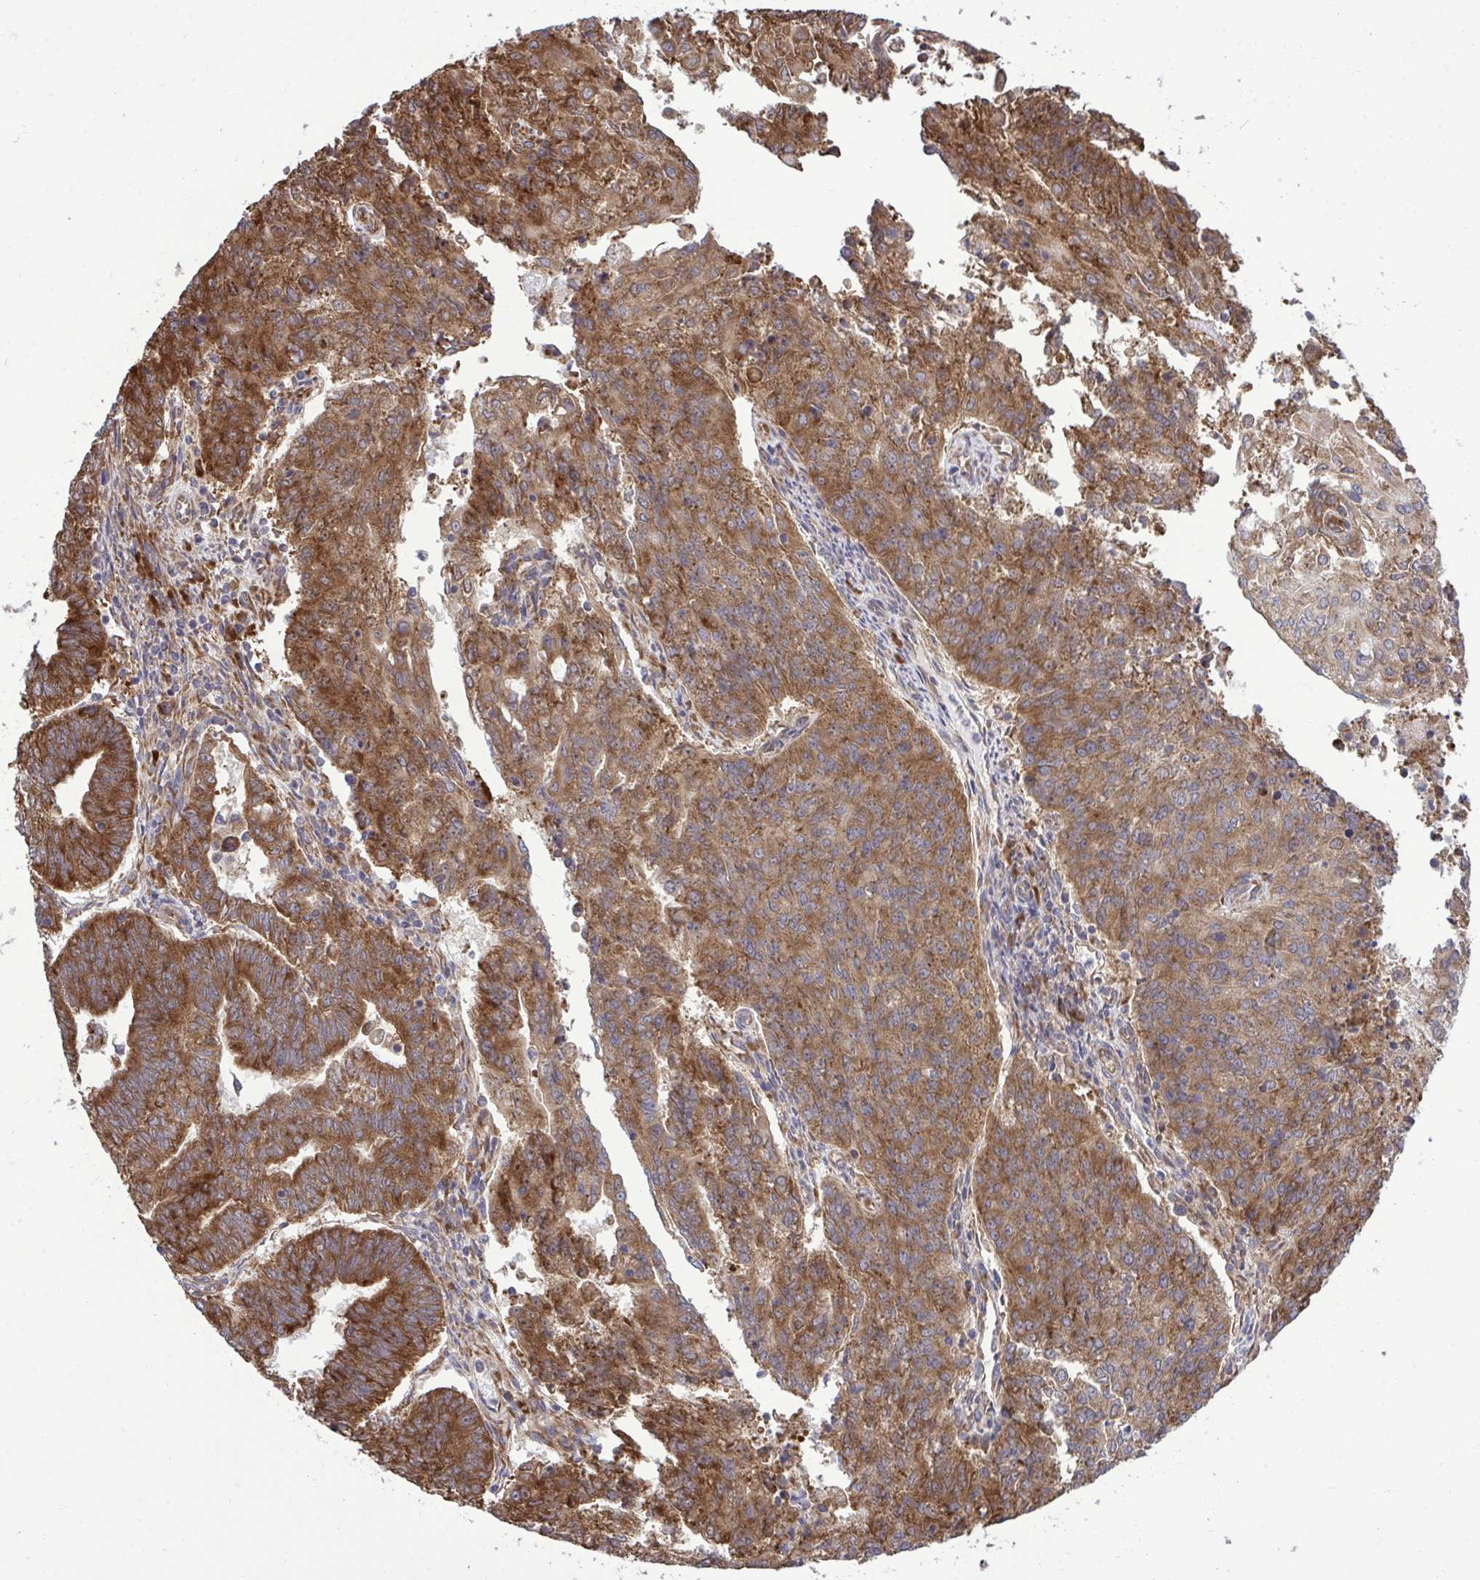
{"staining": {"intensity": "strong", "quantity": ">75%", "location": "cytoplasmic/membranous"}, "tissue": "endometrial cancer", "cell_type": "Tumor cells", "image_type": "cancer", "snomed": [{"axis": "morphology", "description": "Adenocarcinoma, NOS"}, {"axis": "topography", "description": "Endometrium"}], "caption": "Immunohistochemical staining of endometrial cancer (adenocarcinoma) demonstrates high levels of strong cytoplasmic/membranous protein positivity in about >75% of tumor cells.", "gene": "RPS15", "patient": {"sex": "female", "age": 82}}